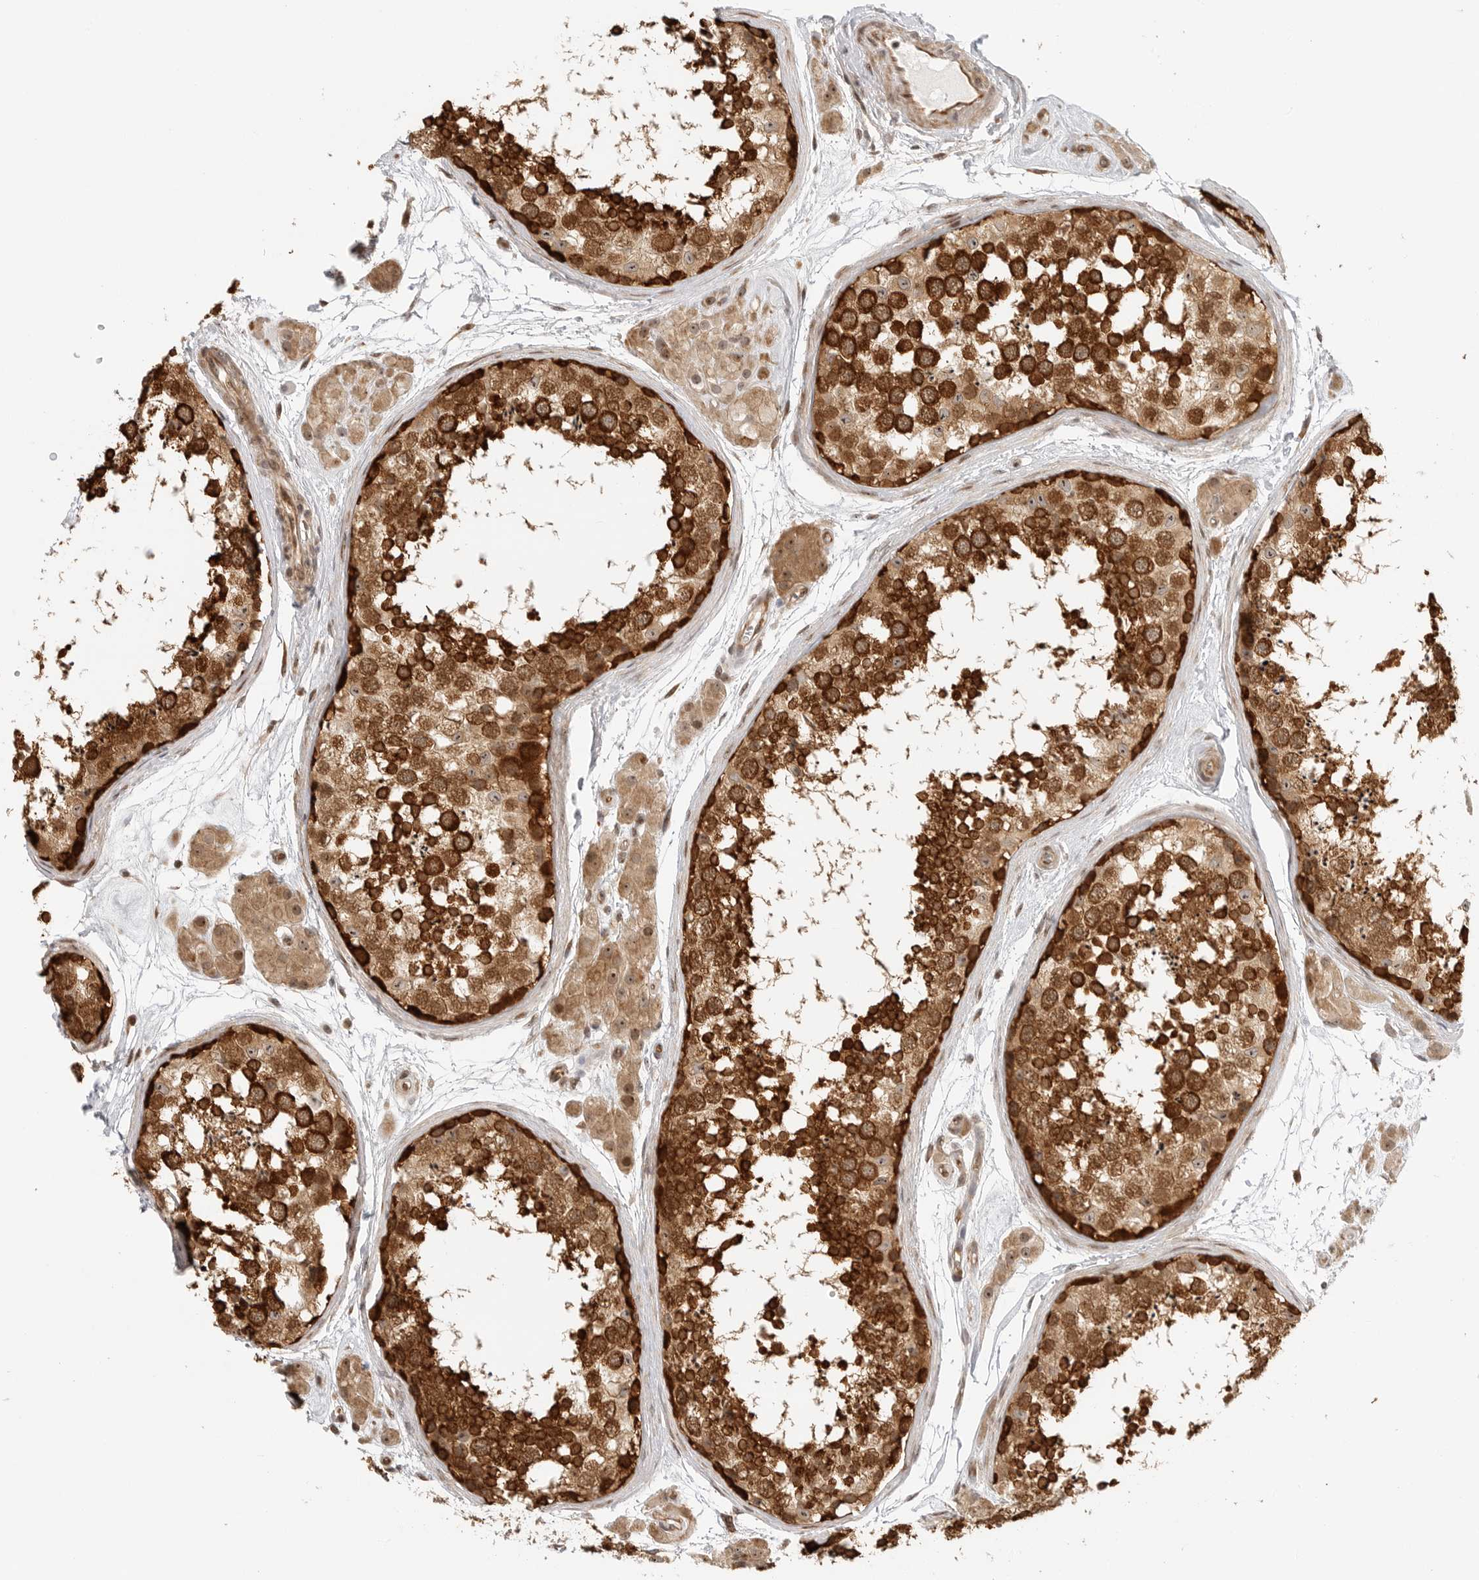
{"staining": {"intensity": "strong", "quantity": ">75%", "location": "cytoplasmic/membranous"}, "tissue": "testis", "cell_type": "Cells in seminiferous ducts", "image_type": "normal", "snomed": [{"axis": "morphology", "description": "Normal tissue, NOS"}, {"axis": "topography", "description": "Testis"}], "caption": "The immunohistochemical stain highlights strong cytoplasmic/membranous expression in cells in seminiferous ducts of unremarkable testis.", "gene": "DSCC1", "patient": {"sex": "male", "age": 56}}